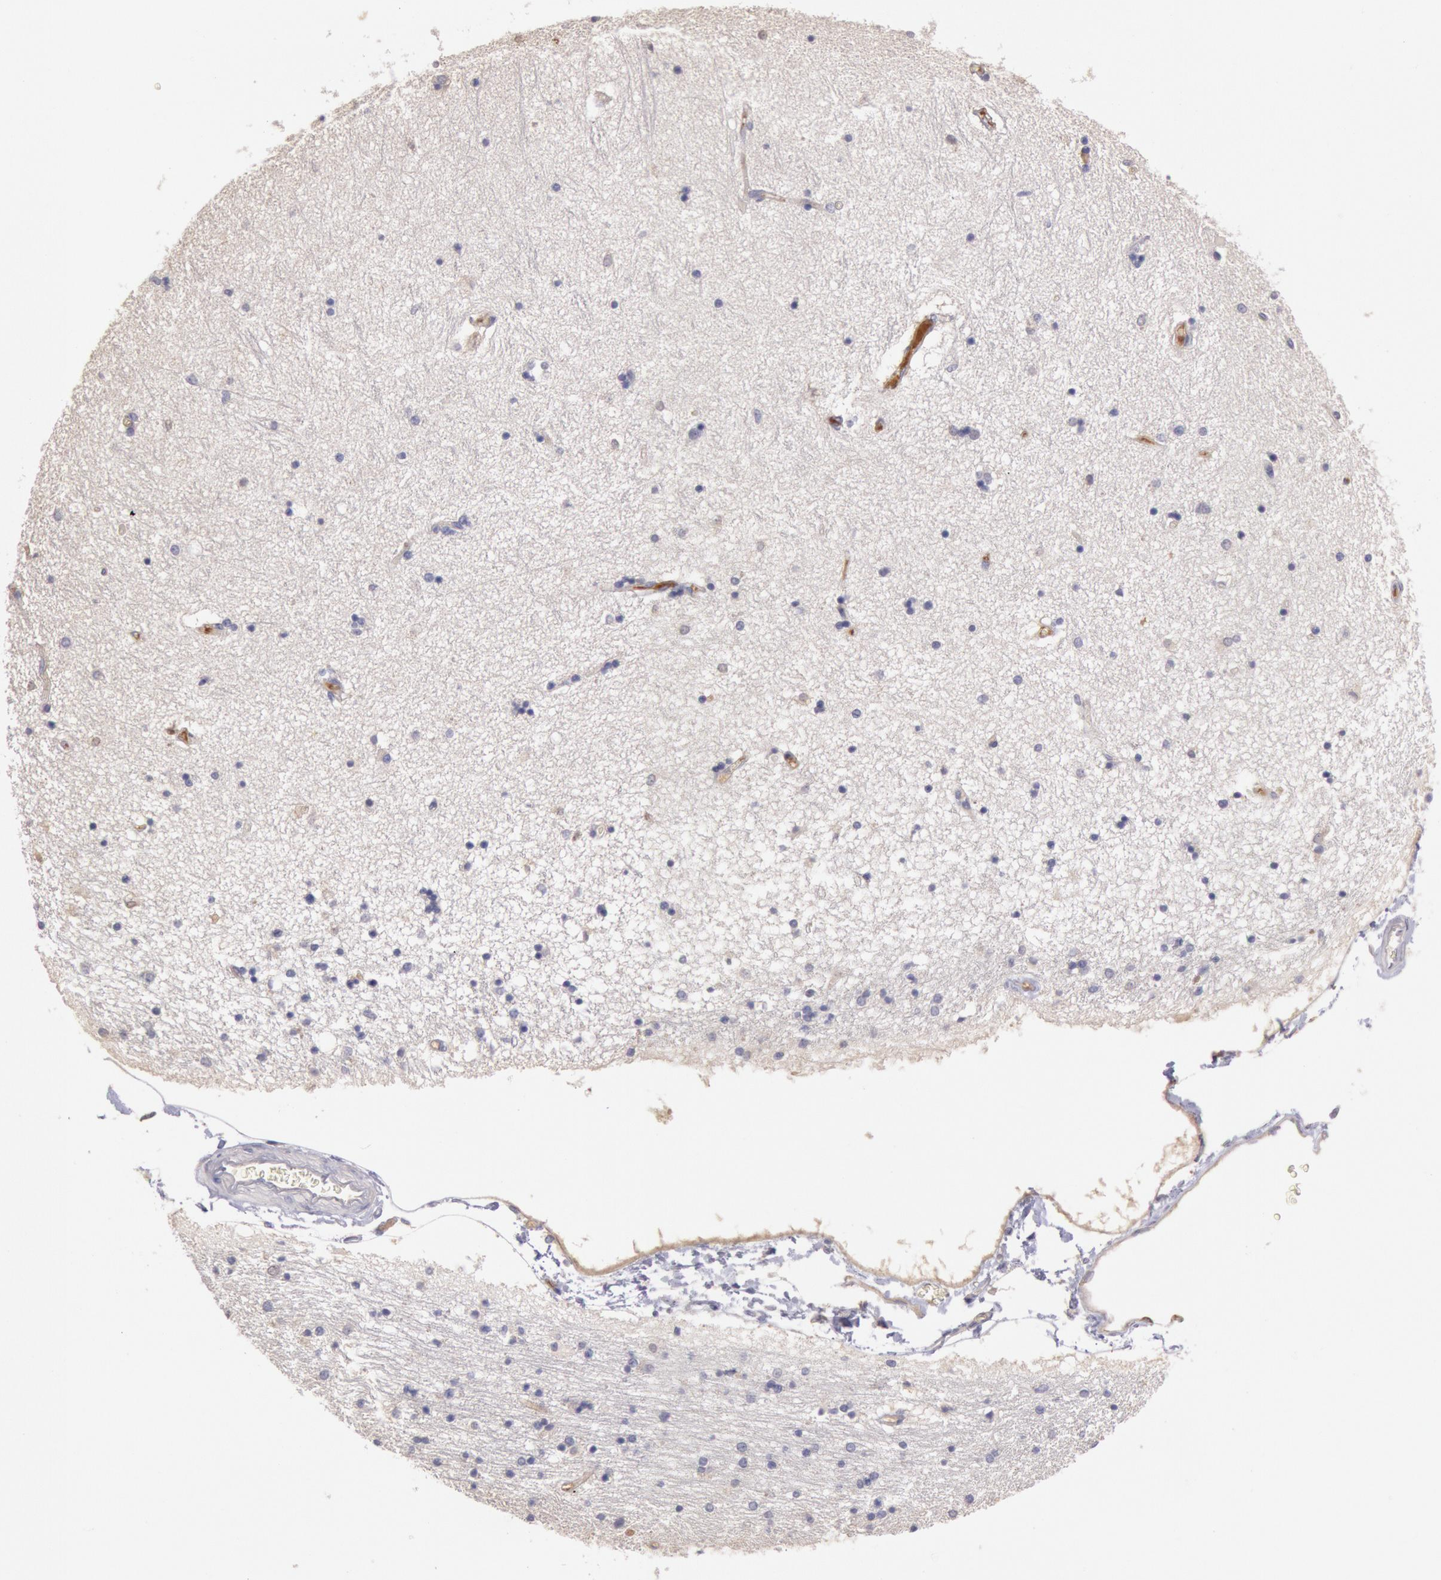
{"staining": {"intensity": "negative", "quantity": "none", "location": "none"}, "tissue": "hippocampus", "cell_type": "Glial cells", "image_type": "normal", "snomed": [{"axis": "morphology", "description": "Normal tissue, NOS"}, {"axis": "topography", "description": "Hippocampus"}], "caption": "Immunohistochemistry of unremarkable human hippocampus displays no staining in glial cells.", "gene": "C1R", "patient": {"sex": "female", "age": 54}}